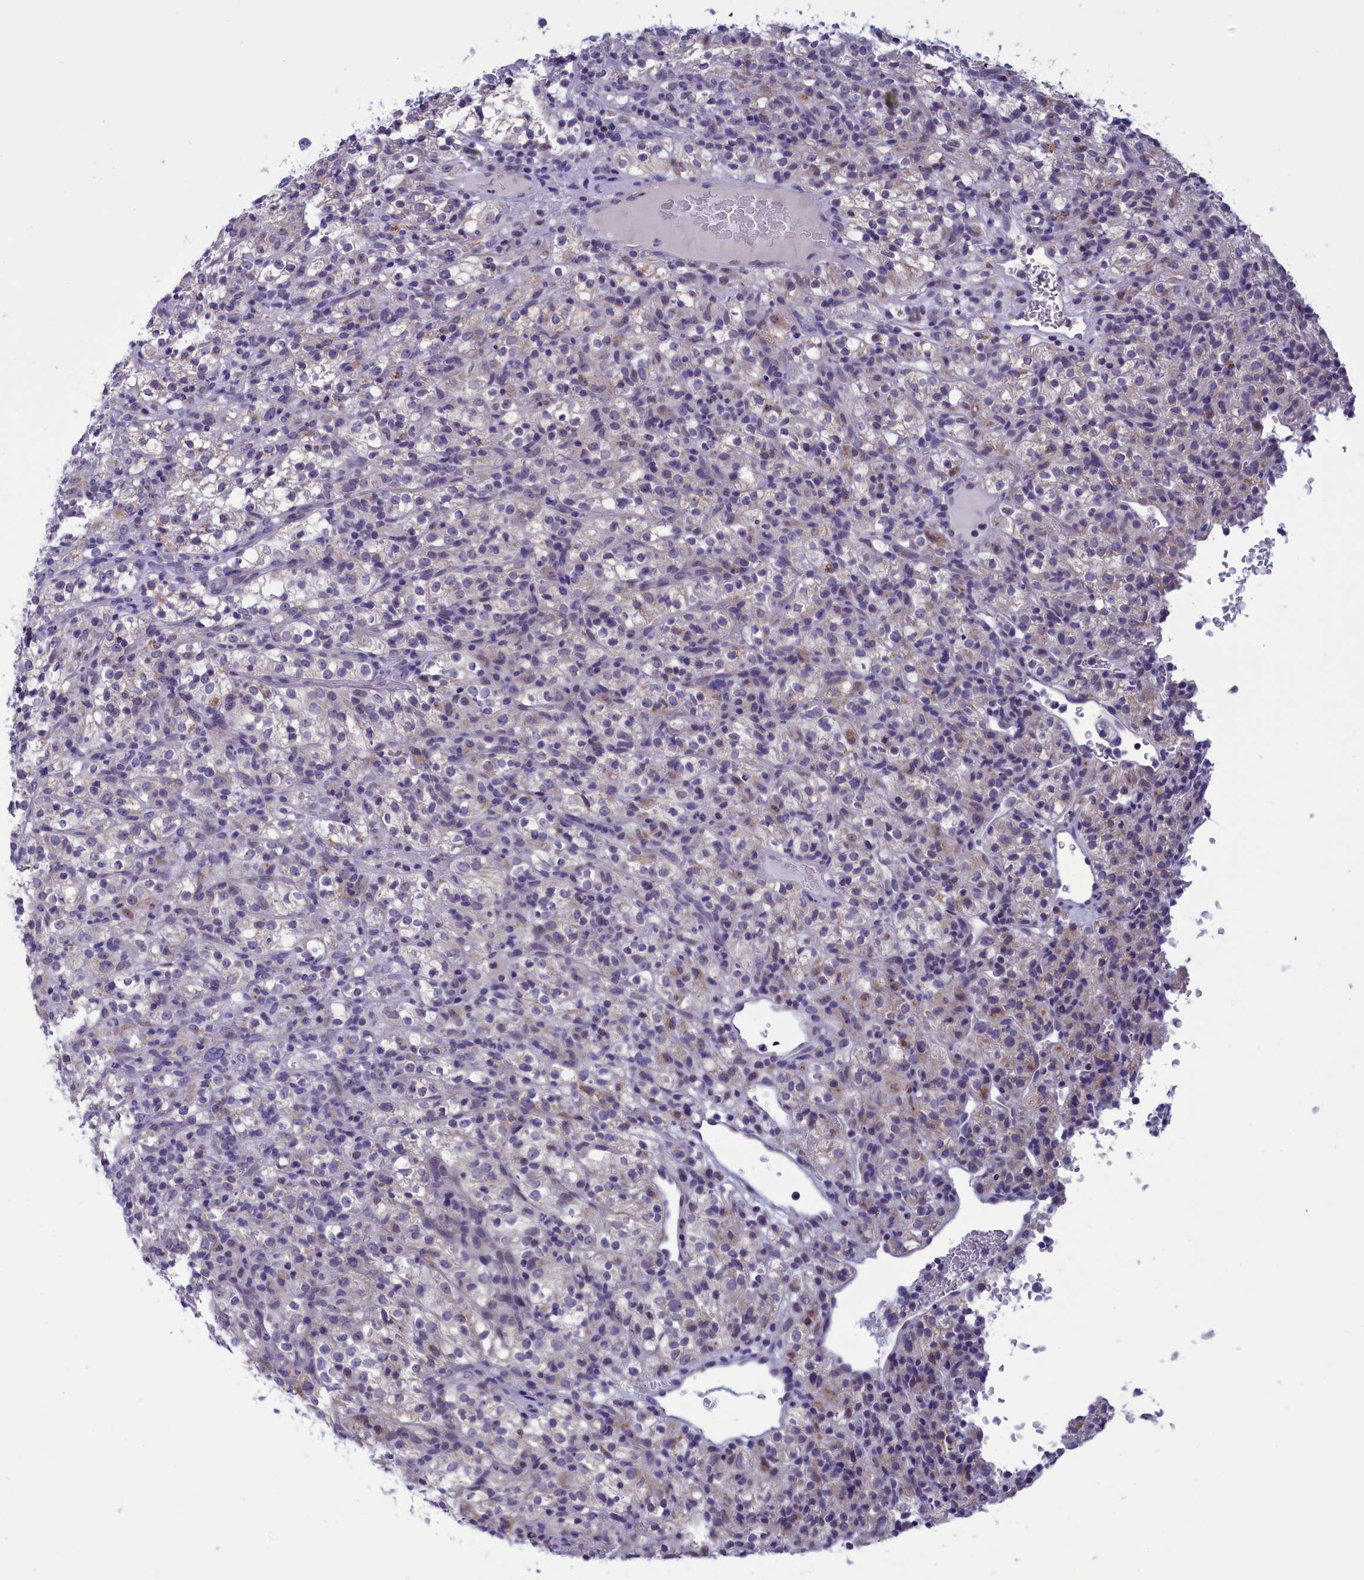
{"staining": {"intensity": "weak", "quantity": "<25%", "location": "cytoplasmic/membranous"}, "tissue": "renal cancer", "cell_type": "Tumor cells", "image_type": "cancer", "snomed": [{"axis": "morphology", "description": "Normal tissue, NOS"}, {"axis": "morphology", "description": "Adenocarcinoma, NOS"}, {"axis": "topography", "description": "Kidney"}], "caption": "Immunohistochemical staining of renal cancer (adenocarcinoma) exhibits no significant expression in tumor cells.", "gene": "PARS2", "patient": {"sex": "female", "age": 72}}